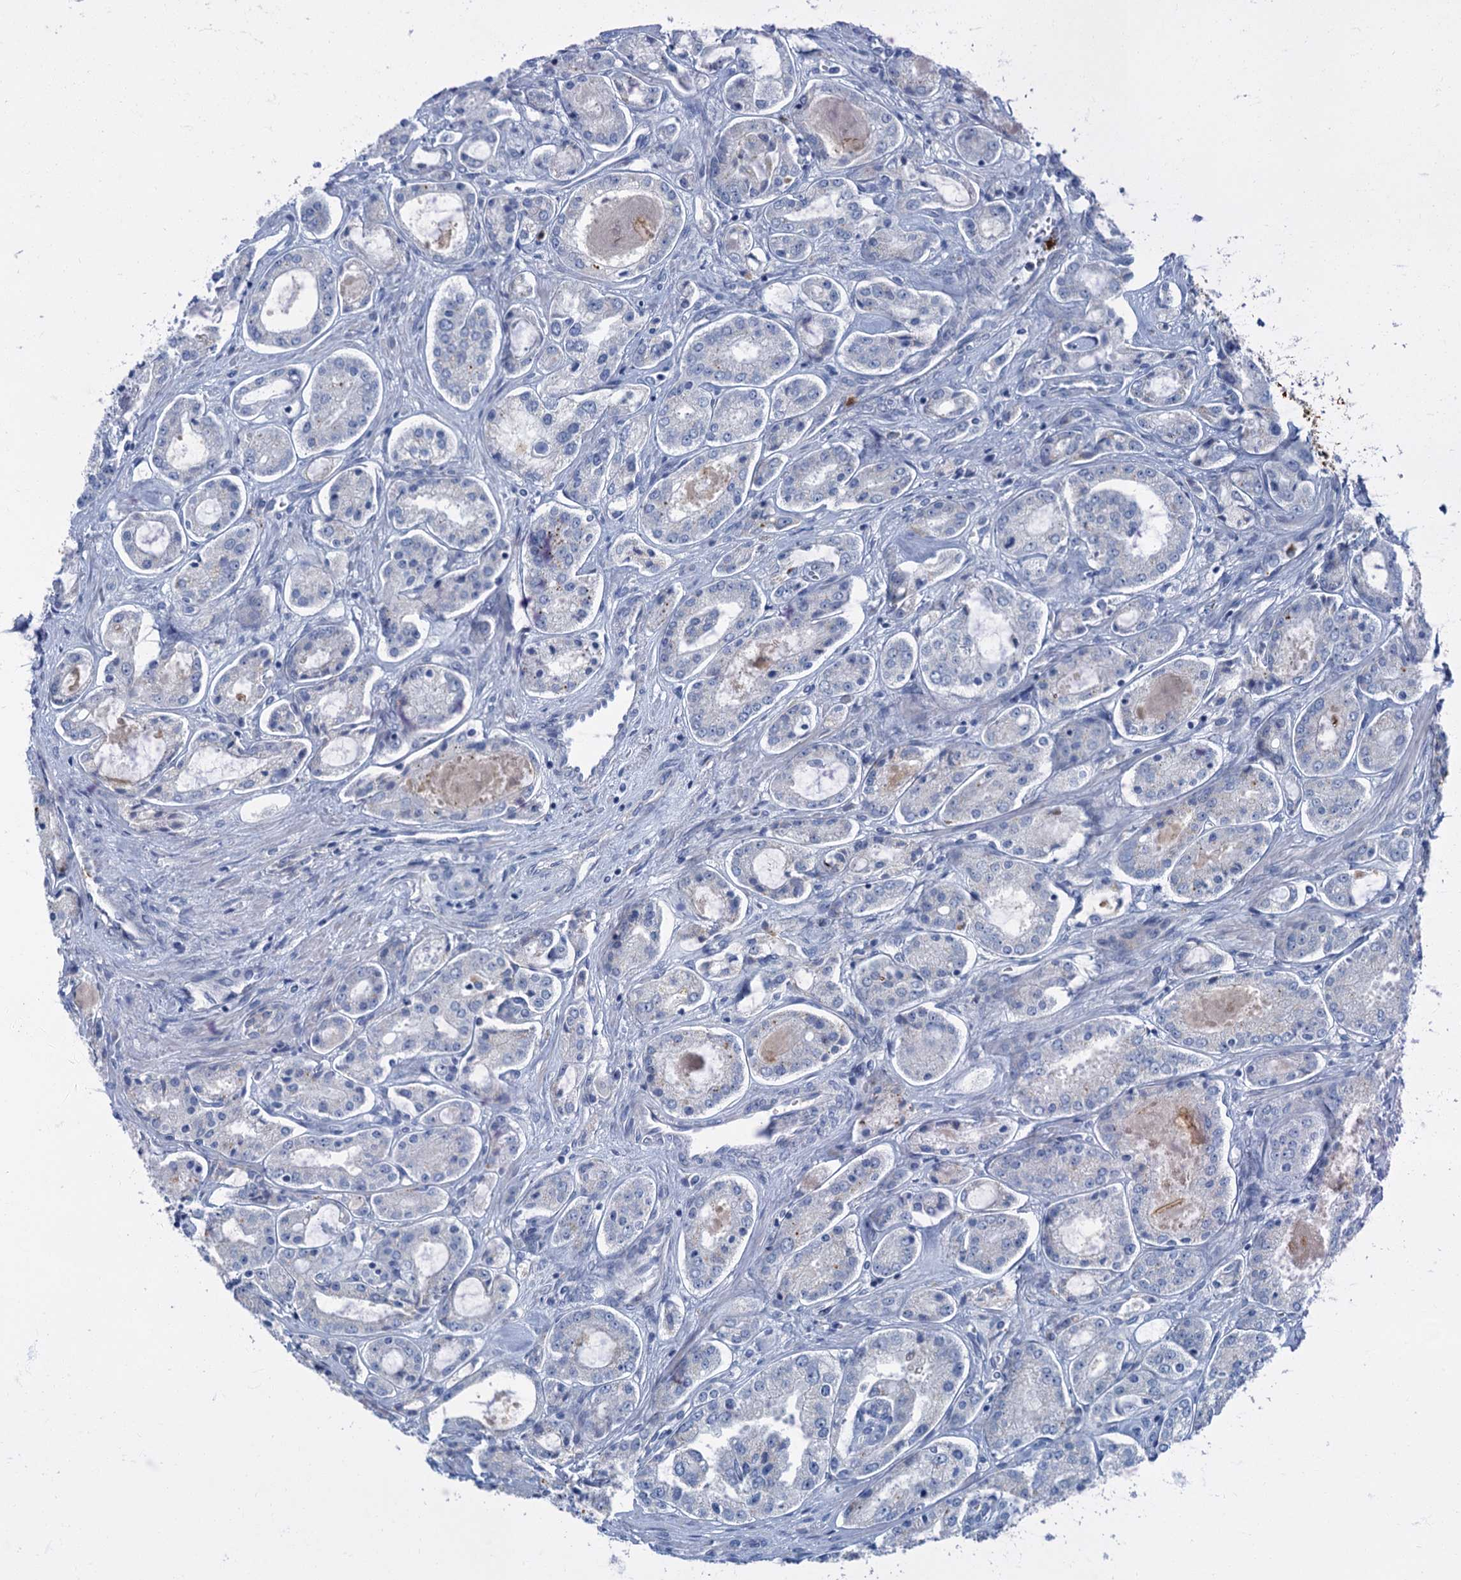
{"staining": {"intensity": "negative", "quantity": "none", "location": "none"}, "tissue": "prostate cancer", "cell_type": "Tumor cells", "image_type": "cancer", "snomed": [{"axis": "morphology", "description": "Adenocarcinoma, Low grade"}, {"axis": "topography", "description": "Prostate"}], "caption": "Immunohistochemistry (IHC) histopathology image of prostate cancer (low-grade adenocarcinoma) stained for a protein (brown), which shows no expression in tumor cells. (Stains: DAB (3,3'-diaminobenzidine) immunohistochemistry with hematoxylin counter stain, Microscopy: brightfield microscopy at high magnification).", "gene": "ANKDD1A", "patient": {"sex": "male", "age": 68}}